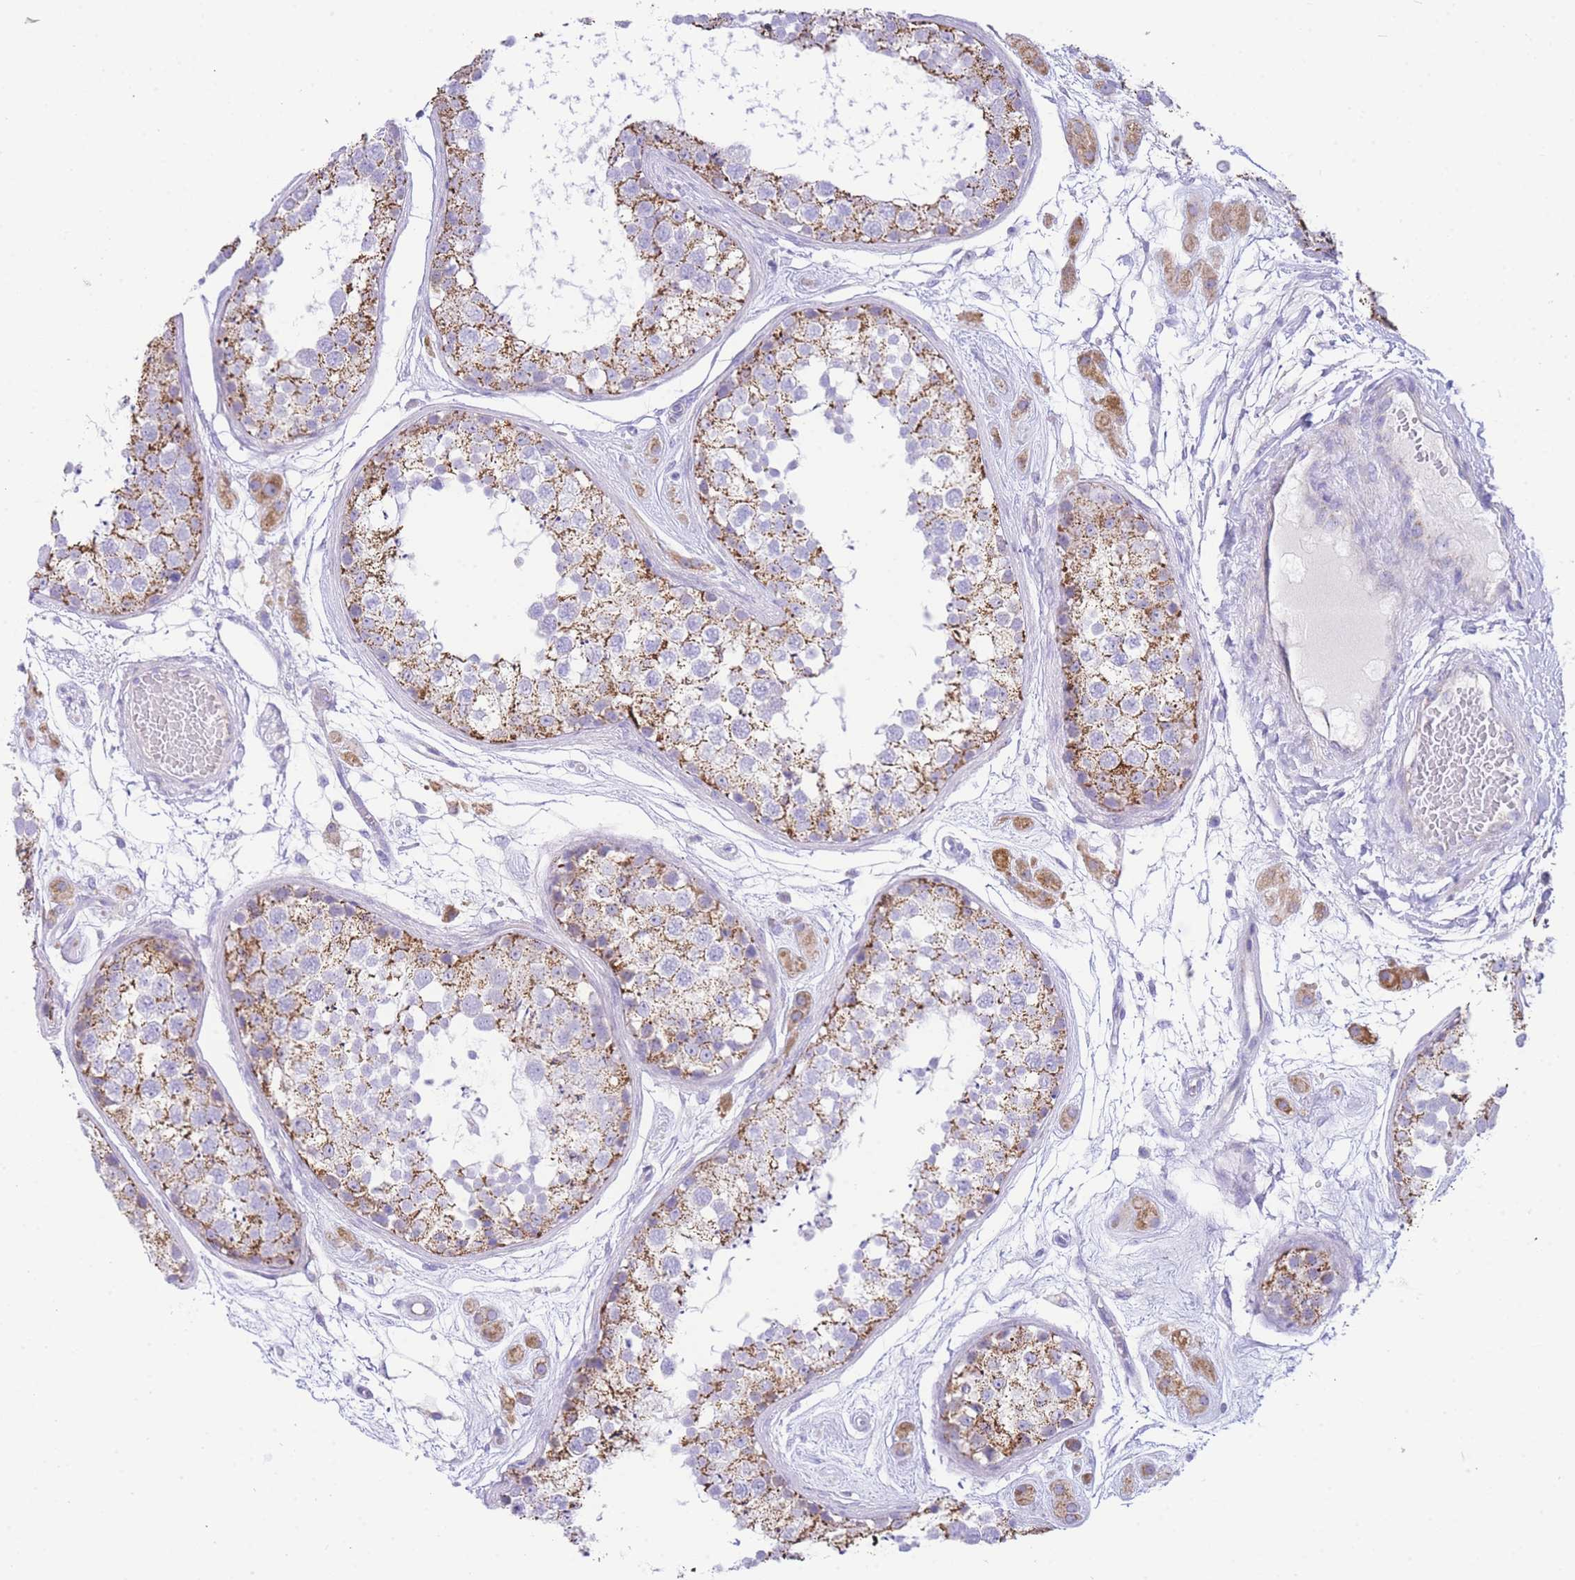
{"staining": {"intensity": "moderate", "quantity": ">75%", "location": "cytoplasmic/membranous"}, "tissue": "testis", "cell_type": "Cells in seminiferous ducts", "image_type": "normal", "snomed": [{"axis": "morphology", "description": "Normal tissue, NOS"}, {"axis": "topography", "description": "Testis"}], "caption": "Protein analysis of unremarkable testis demonstrates moderate cytoplasmic/membranous staining in about >75% of cells in seminiferous ducts.", "gene": "ACSM4", "patient": {"sex": "male", "age": 25}}